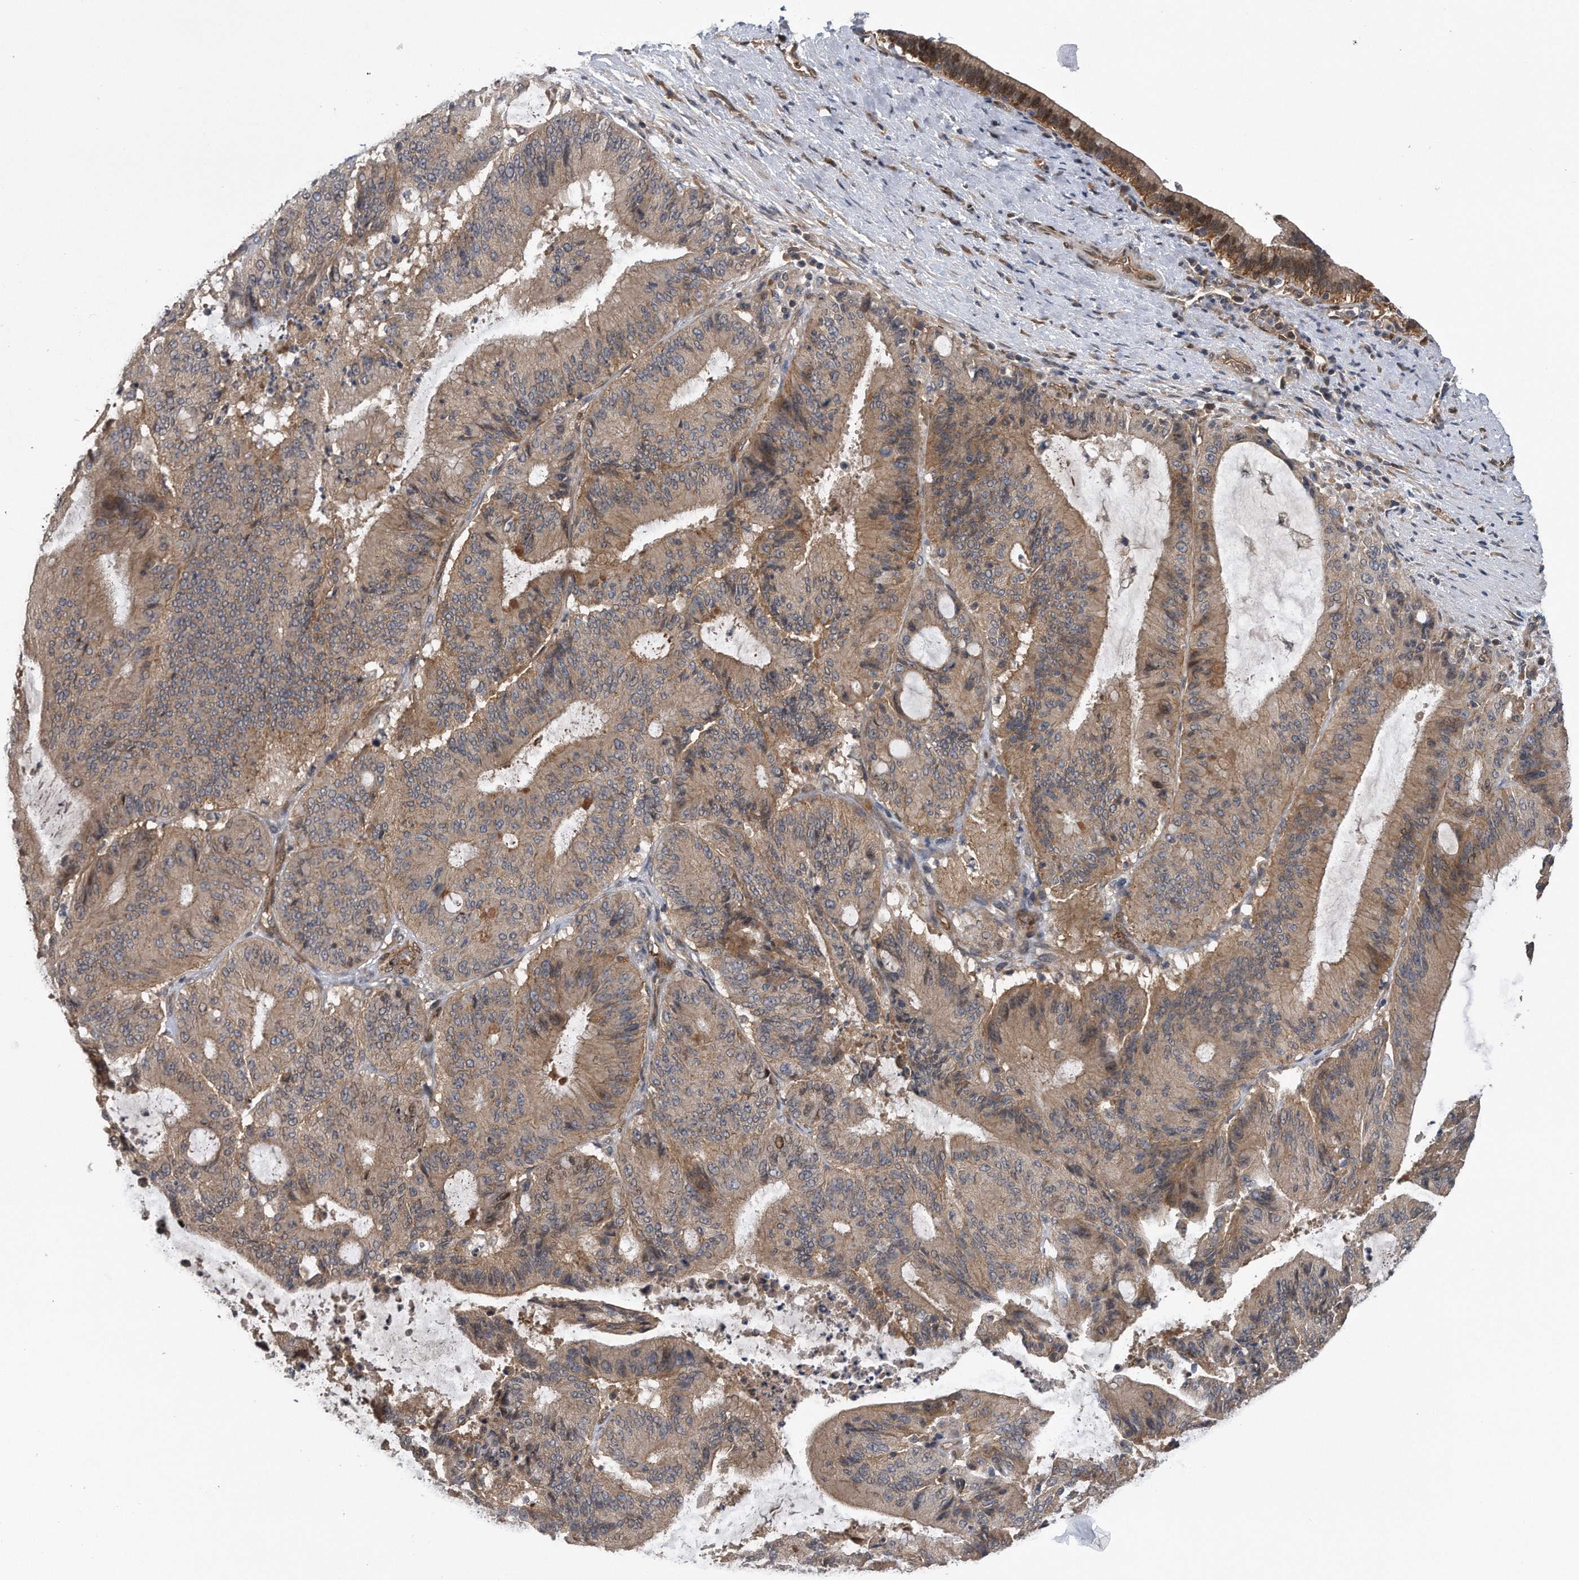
{"staining": {"intensity": "weak", "quantity": ">75%", "location": "cytoplasmic/membranous"}, "tissue": "liver cancer", "cell_type": "Tumor cells", "image_type": "cancer", "snomed": [{"axis": "morphology", "description": "Normal tissue, NOS"}, {"axis": "morphology", "description": "Cholangiocarcinoma"}, {"axis": "topography", "description": "Liver"}, {"axis": "topography", "description": "Peripheral nerve tissue"}], "caption": "A brown stain highlights weak cytoplasmic/membranous staining of a protein in liver cancer tumor cells.", "gene": "ZNF79", "patient": {"sex": "female", "age": 73}}